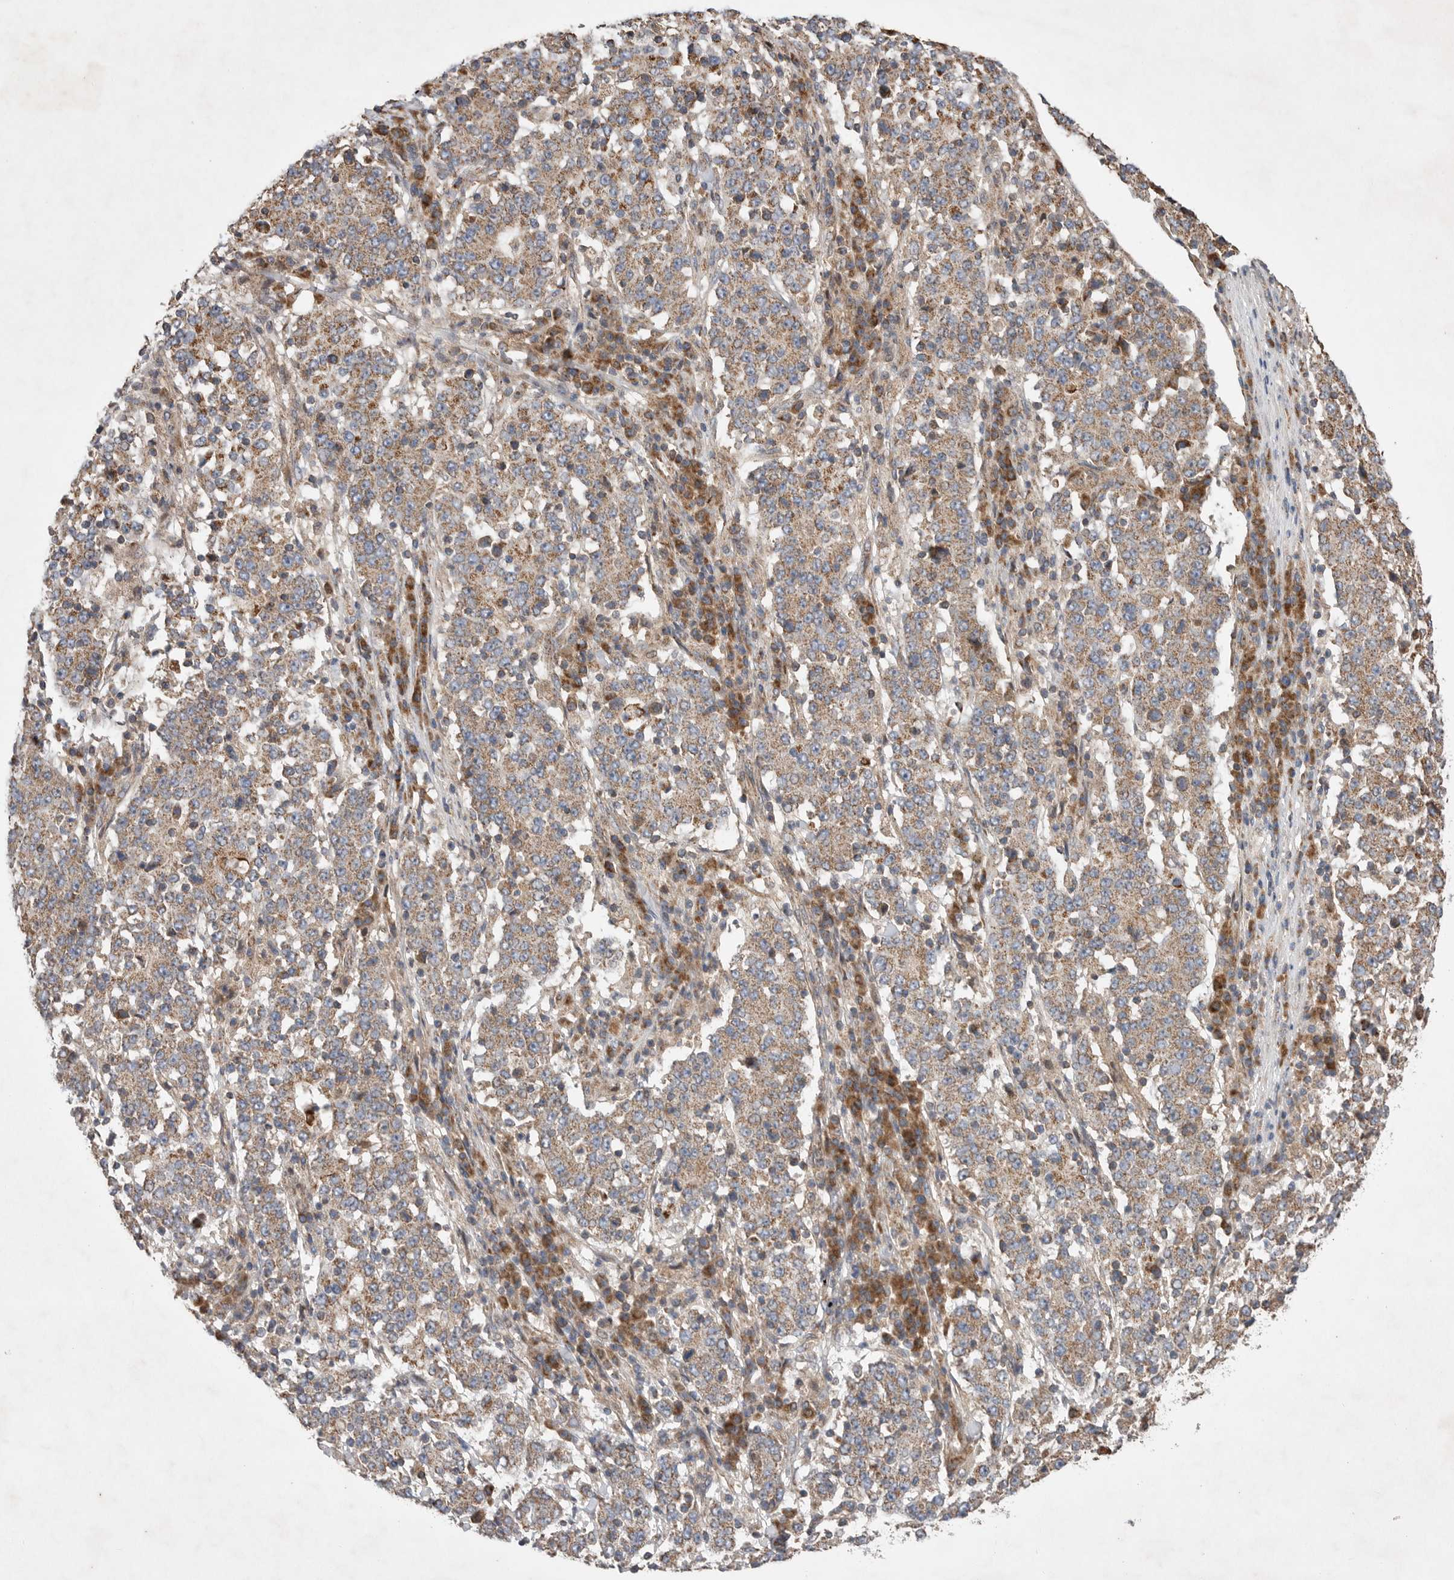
{"staining": {"intensity": "moderate", "quantity": ">75%", "location": "cytoplasmic/membranous"}, "tissue": "stomach cancer", "cell_type": "Tumor cells", "image_type": "cancer", "snomed": [{"axis": "morphology", "description": "Adenocarcinoma, NOS"}, {"axis": "topography", "description": "Stomach"}], "caption": "Protein expression analysis of human adenocarcinoma (stomach) reveals moderate cytoplasmic/membranous positivity in about >75% of tumor cells. Using DAB (brown) and hematoxylin (blue) stains, captured at high magnification using brightfield microscopy.", "gene": "KIF21B", "patient": {"sex": "male", "age": 59}}